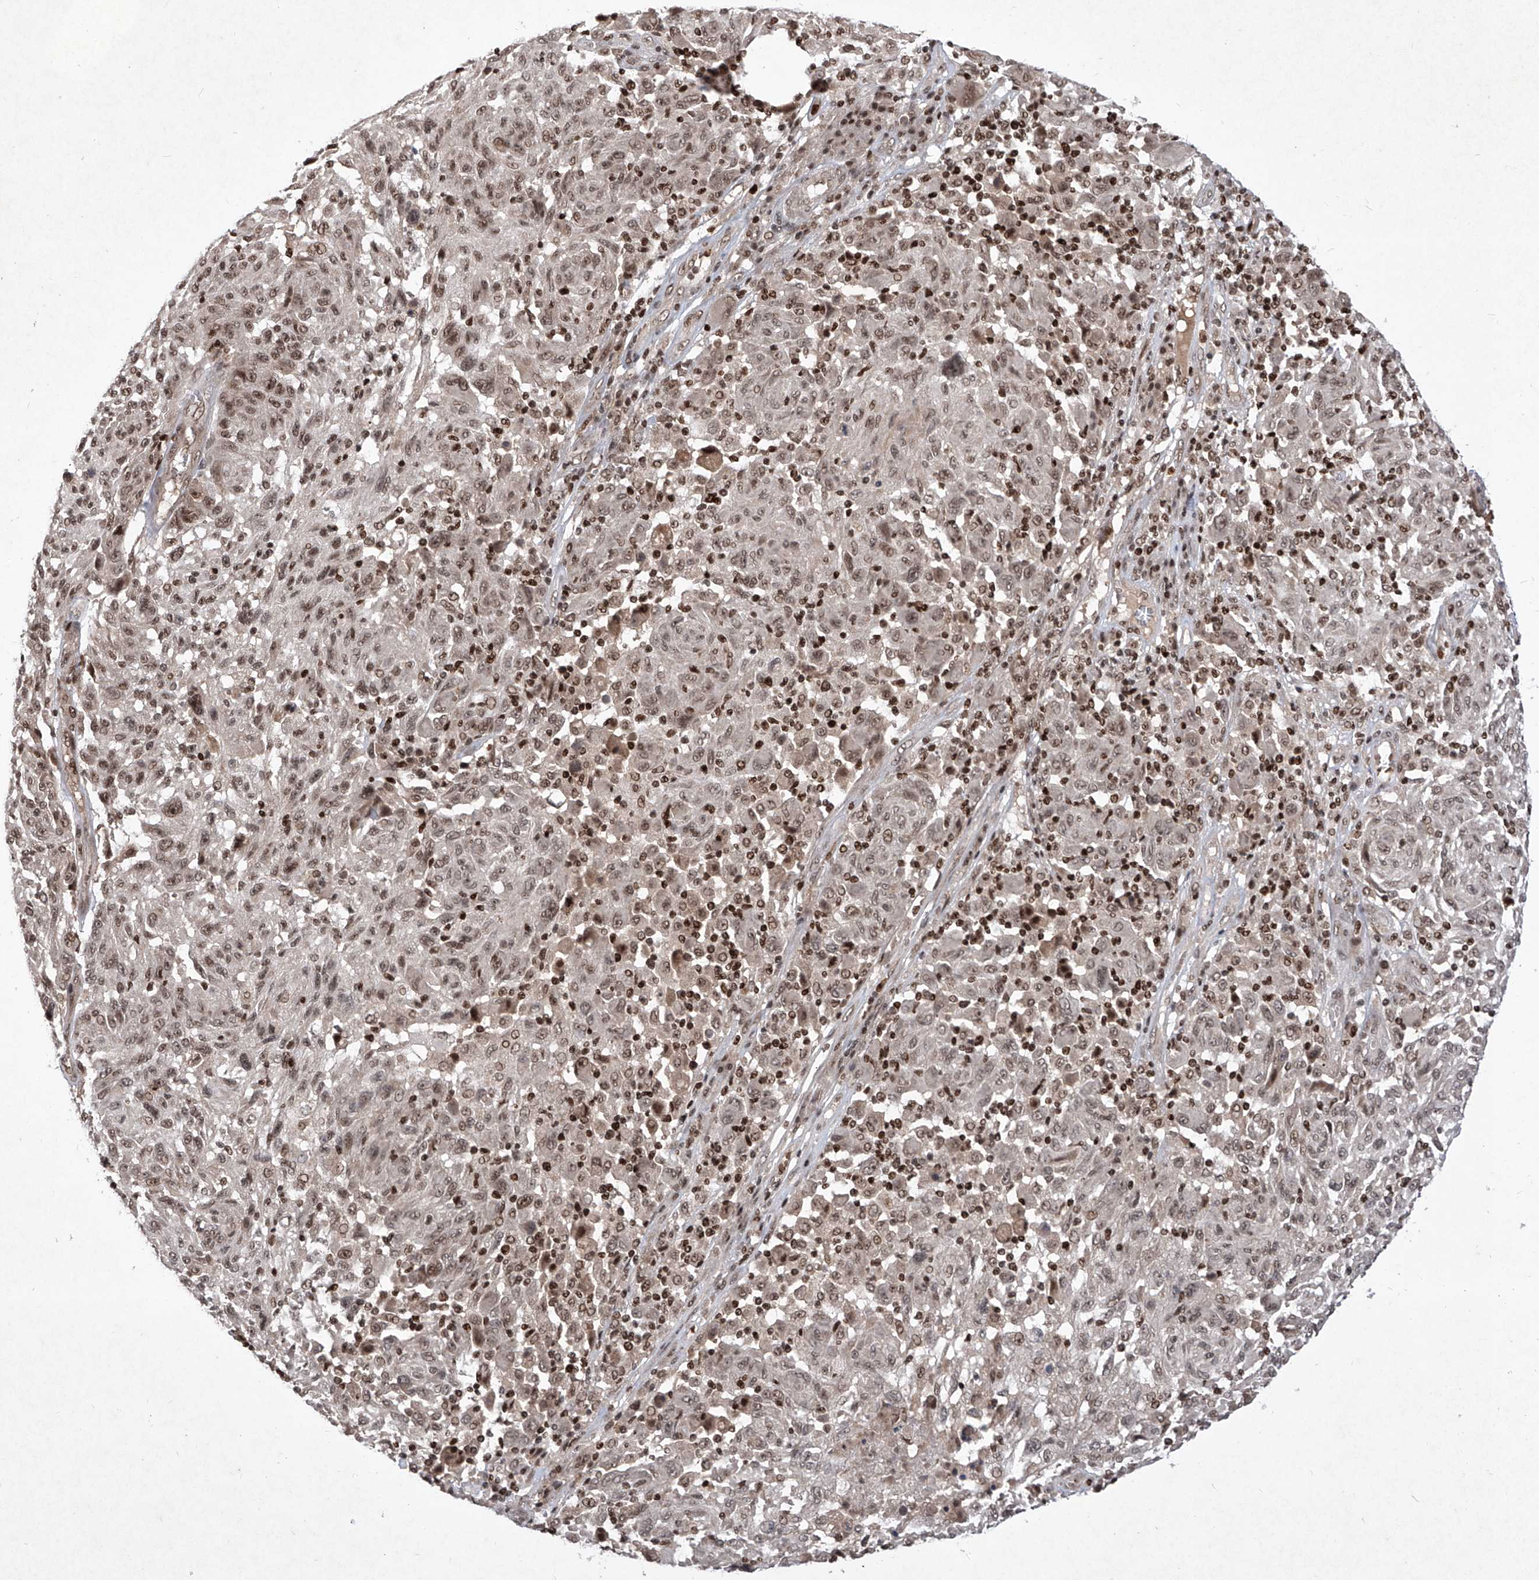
{"staining": {"intensity": "moderate", "quantity": "25%-75%", "location": "nuclear"}, "tissue": "melanoma", "cell_type": "Tumor cells", "image_type": "cancer", "snomed": [{"axis": "morphology", "description": "Malignant melanoma, NOS"}, {"axis": "topography", "description": "Skin"}], "caption": "Melanoma stained with a protein marker reveals moderate staining in tumor cells.", "gene": "IRF2", "patient": {"sex": "male", "age": 53}}